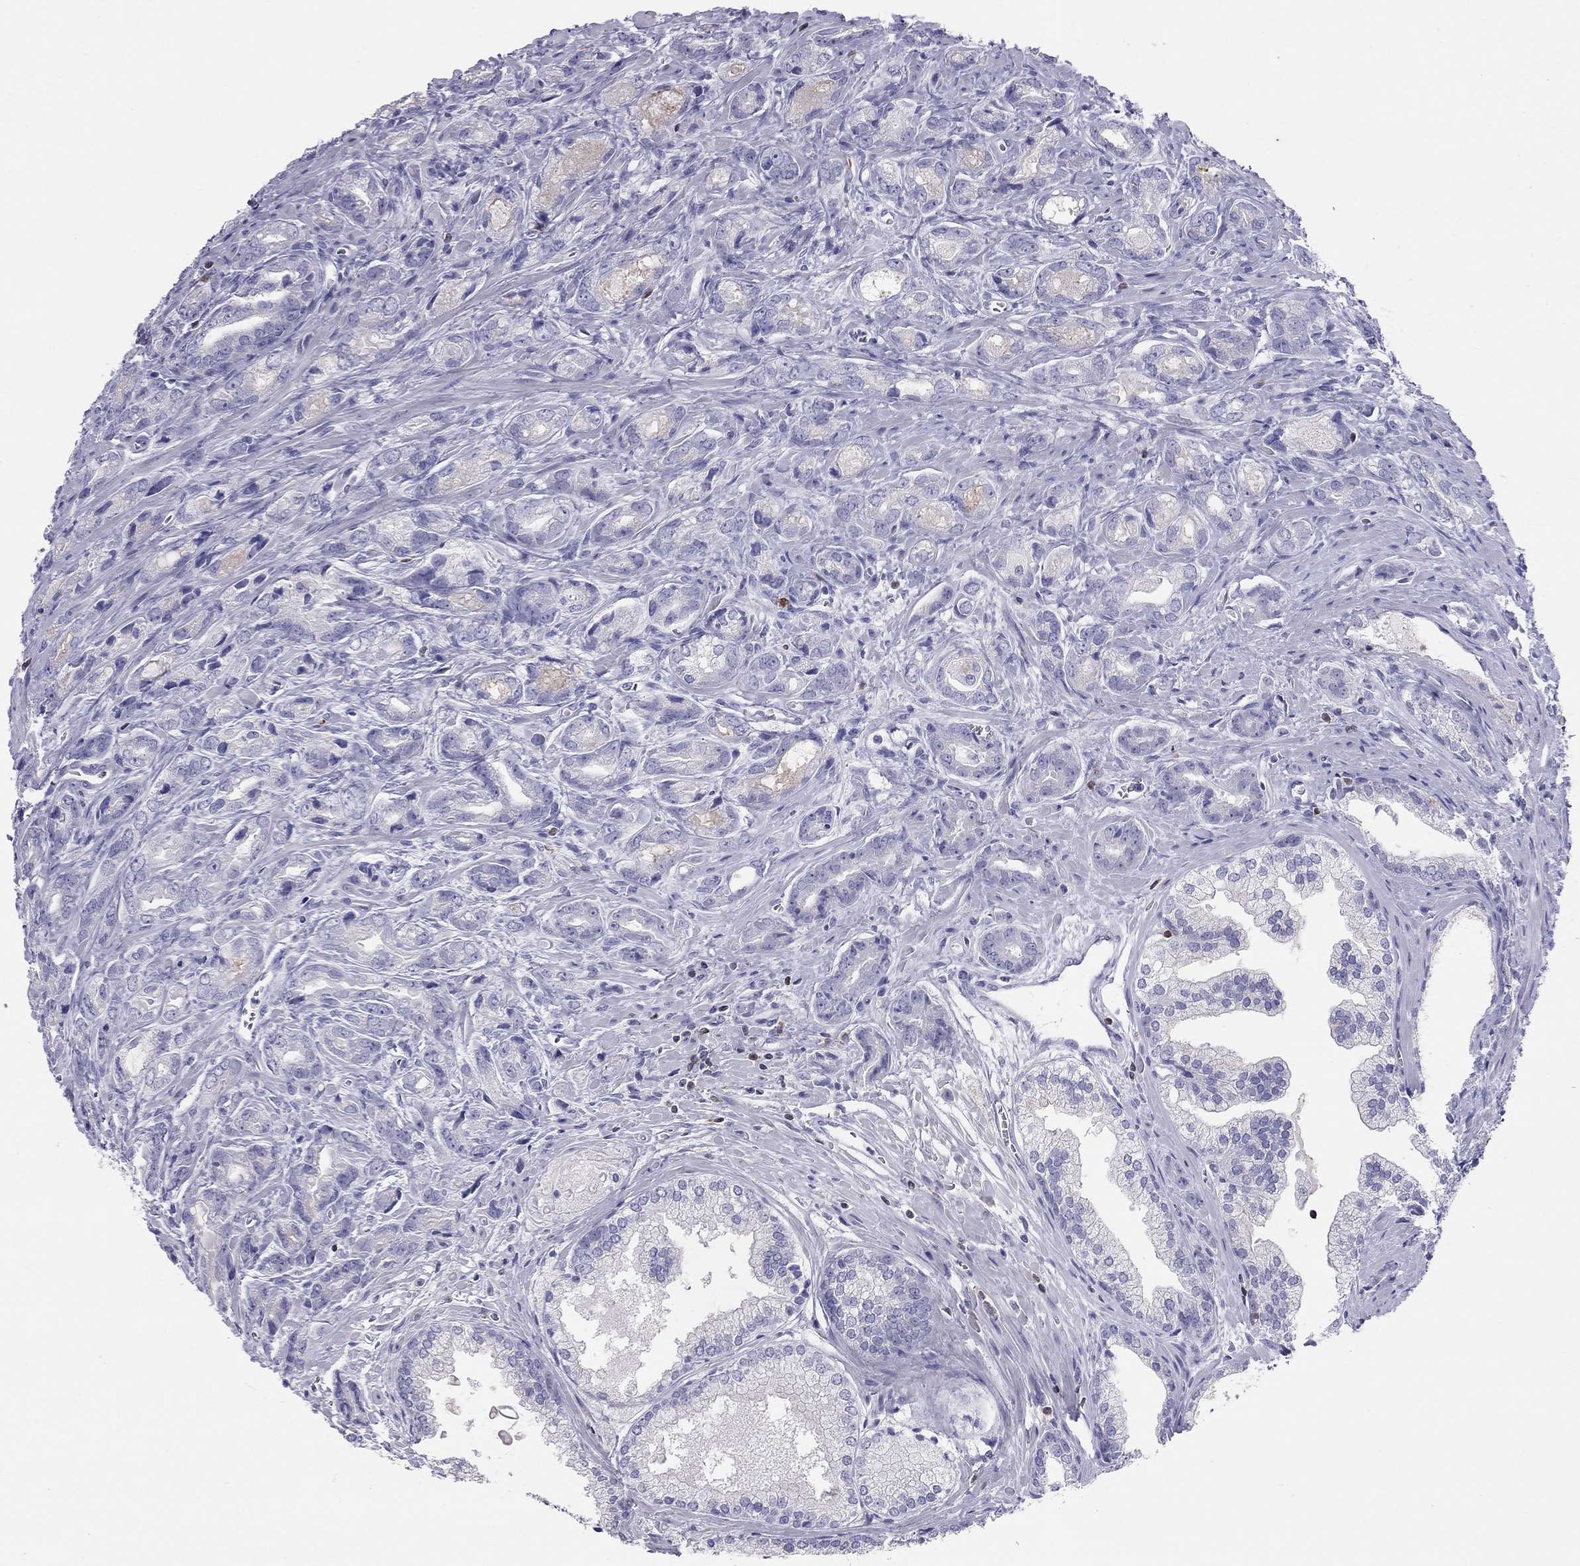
{"staining": {"intensity": "negative", "quantity": "none", "location": "none"}, "tissue": "prostate cancer", "cell_type": "Tumor cells", "image_type": "cancer", "snomed": [{"axis": "morphology", "description": "Adenocarcinoma, NOS"}, {"axis": "morphology", "description": "Adenocarcinoma, High grade"}, {"axis": "topography", "description": "Prostate"}], "caption": "This is an immunohistochemistry (IHC) image of adenocarcinoma (prostate). There is no expression in tumor cells.", "gene": "SH2D2A", "patient": {"sex": "male", "age": 70}}